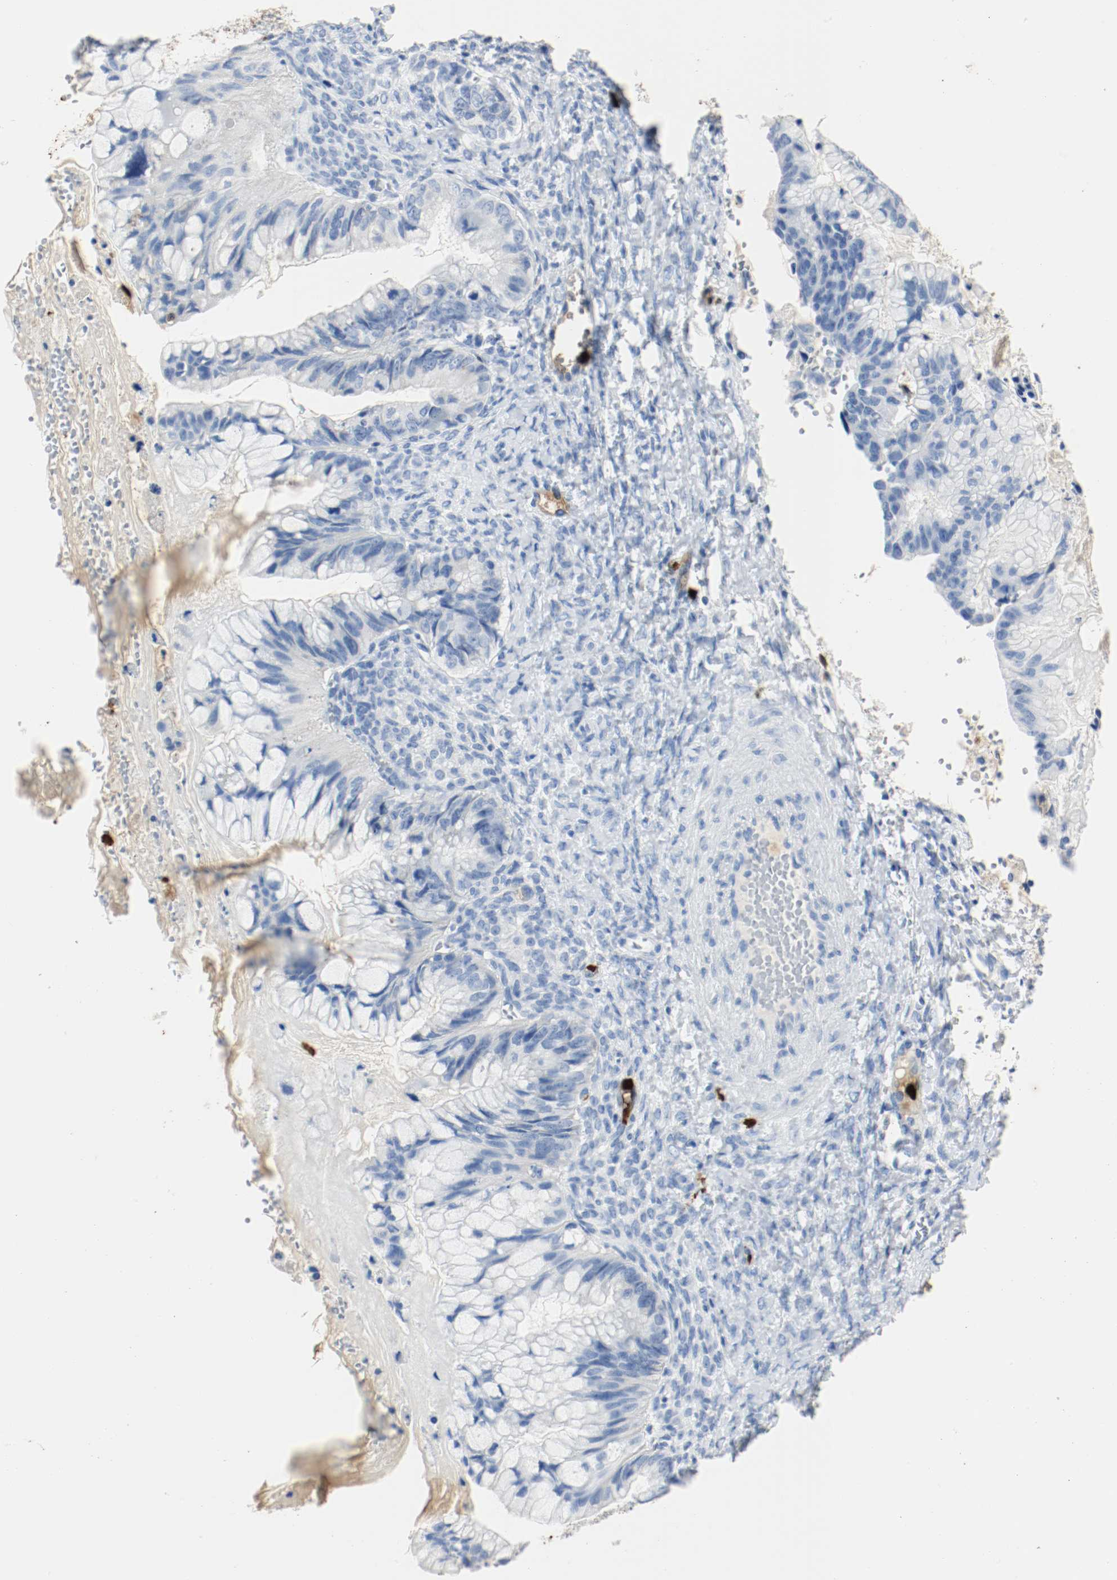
{"staining": {"intensity": "negative", "quantity": "none", "location": "none"}, "tissue": "ovarian cancer", "cell_type": "Tumor cells", "image_type": "cancer", "snomed": [{"axis": "morphology", "description": "Cystadenocarcinoma, mucinous, NOS"}, {"axis": "topography", "description": "Ovary"}], "caption": "This is an IHC histopathology image of ovarian cancer. There is no expression in tumor cells.", "gene": "S100A9", "patient": {"sex": "female", "age": 36}}